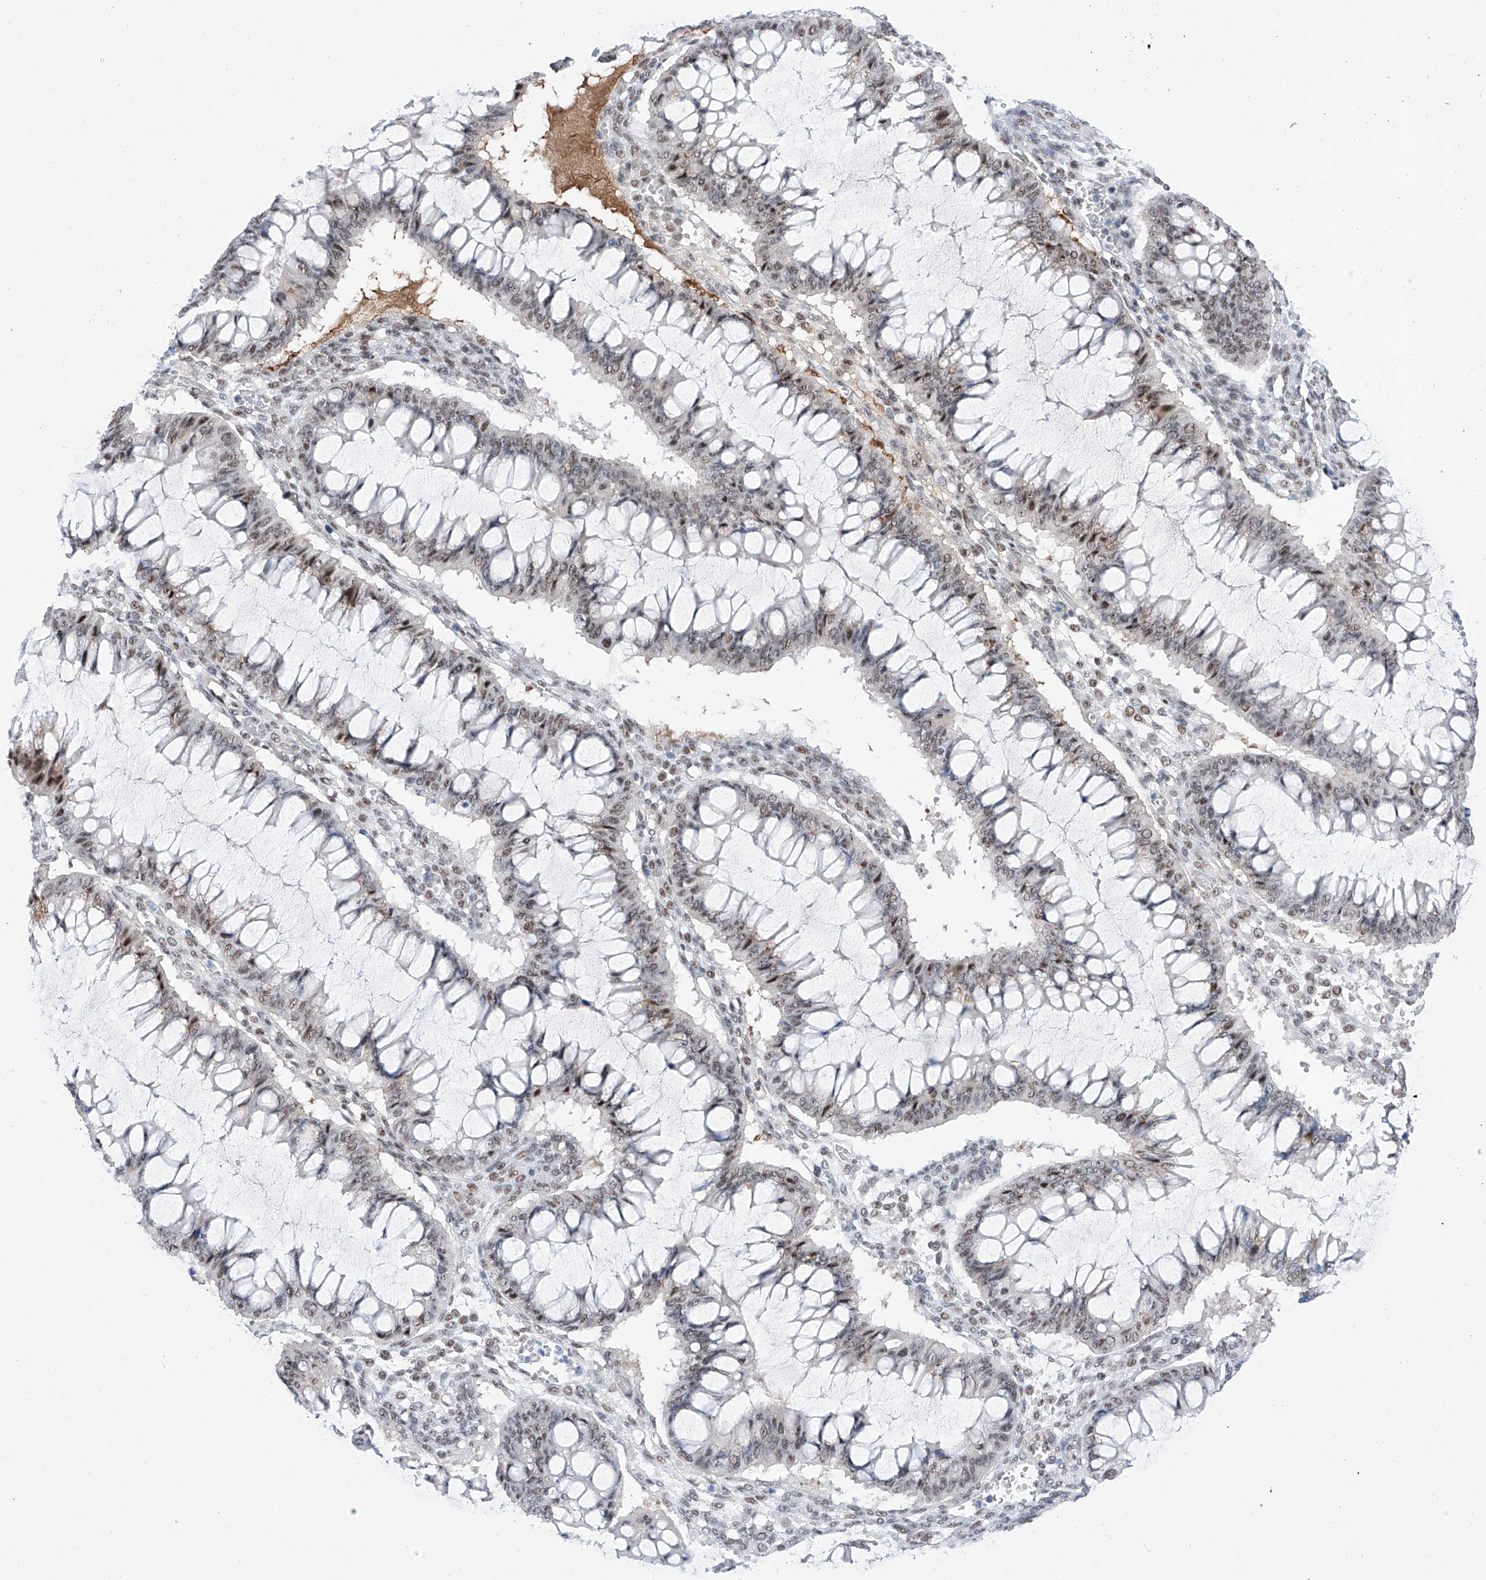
{"staining": {"intensity": "moderate", "quantity": "25%-75%", "location": "nuclear"}, "tissue": "ovarian cancer", "cell_type": "Tumor cells", "image_type": "cancer", "snomed": [{"axis": "morphology", "description": "Cystadenocarcinoma, mucinous, NOS"}, {"axis": "topography", "description": "Ovary"}], "caption": "Protein staining shows moderate nuclear expression in about 25%-75% of tumor cells in ovarian mucinous cystadenocarcinoma. The protein of interest is stained brown, and the nuclei are stained in blue (DAB (3,3'-diaminobenzidine) IHC with brightfield microscopy, high magnification).", "gene": "ATN1", "patient": {"sex": "female", "age": 73}}